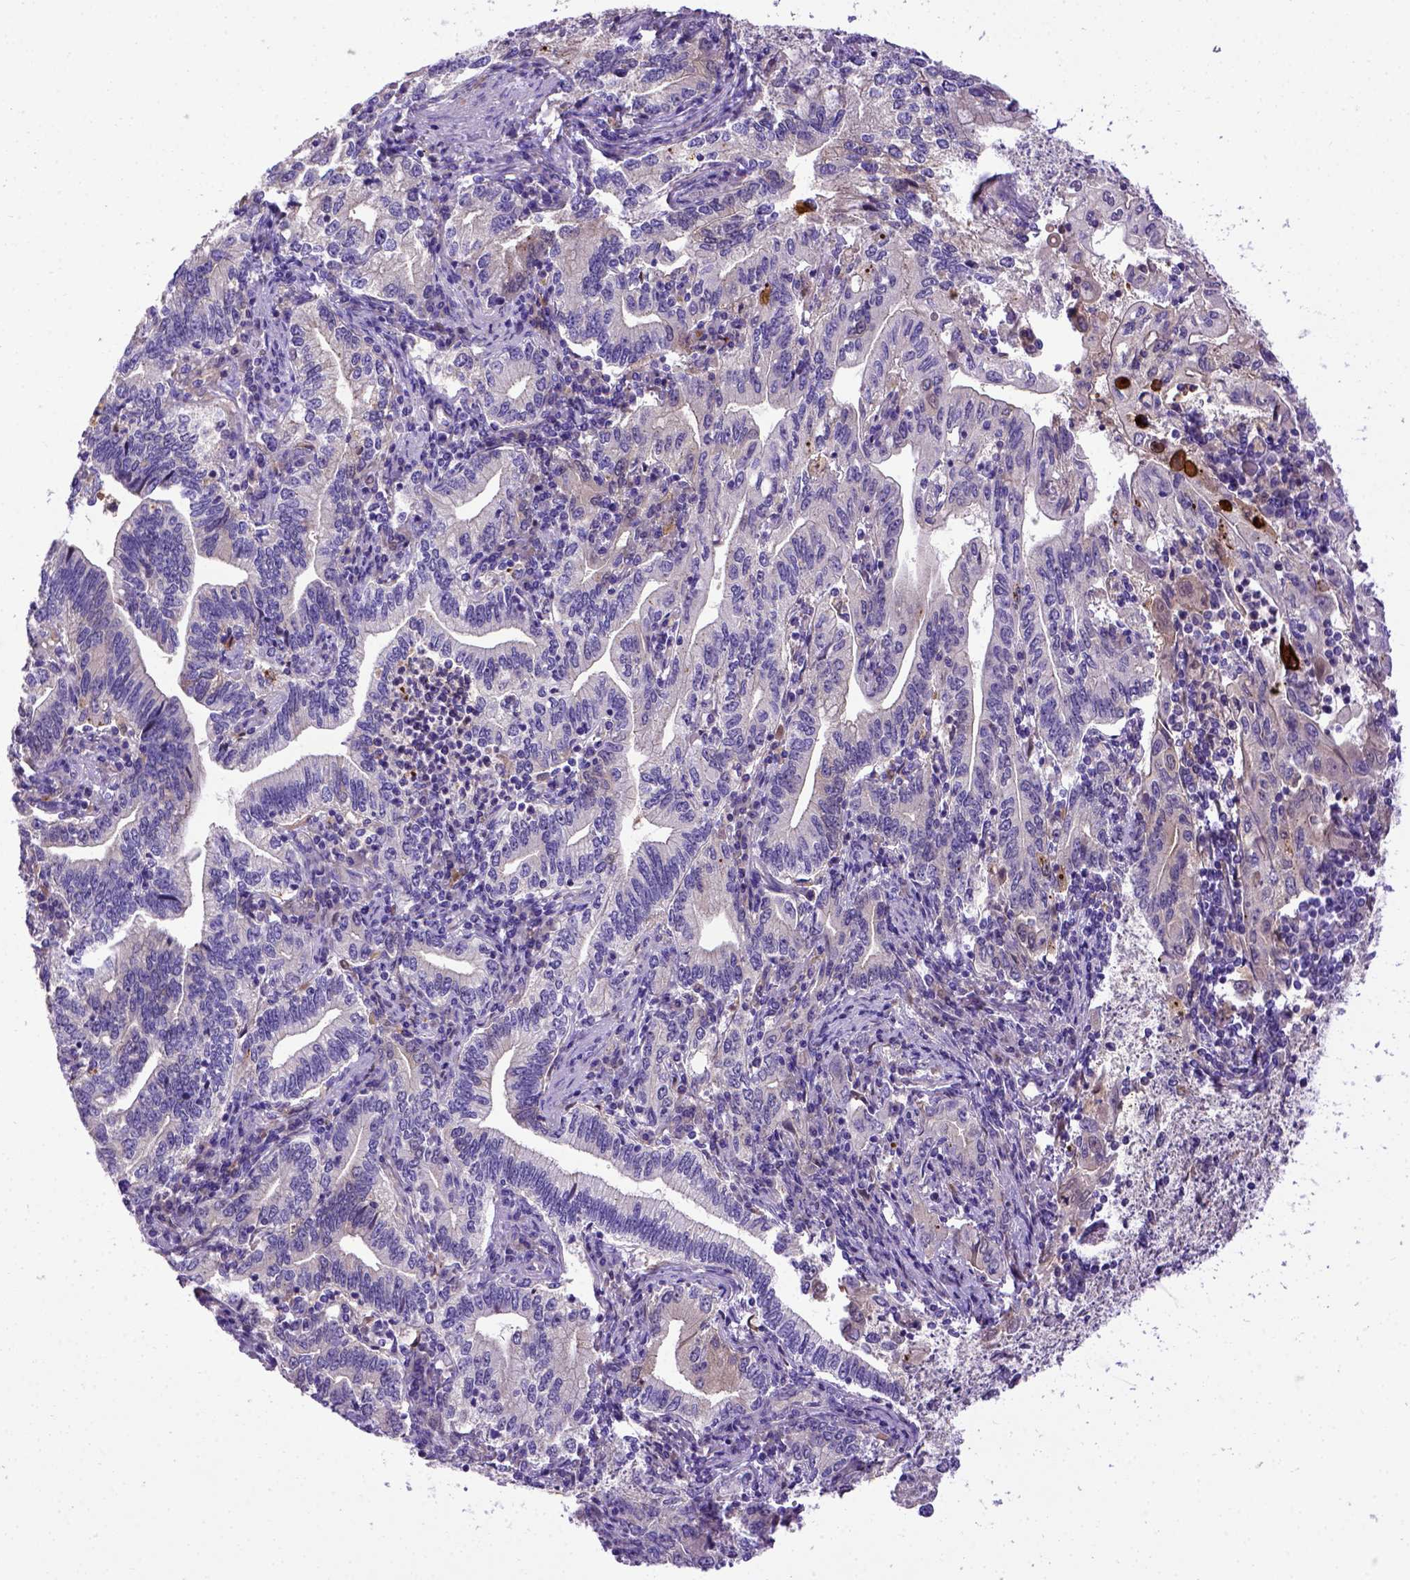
{"staining": {"intensity": "negative", "quantity": "none", "location": "none"}, "tissue": "stomach cancer", "cell_type": "Tumor cells", "image_type": "cancer", "snomed": [{"axis": "morphology", "description": "Adenocarcinoma, NOS"}, {"axis": "topography", "description": "Stomach, lower"}], "caption": "Tumor cells show no significant protein positivity in adenocarcinoma (stomach). (Brightfield microscopy of DAB (3,3'-diaminobenzidine) immunohistochemistry (IHC) at high magnification).", "gene": "ADAM12", "patient": {"sex": "female", "age": 72}}